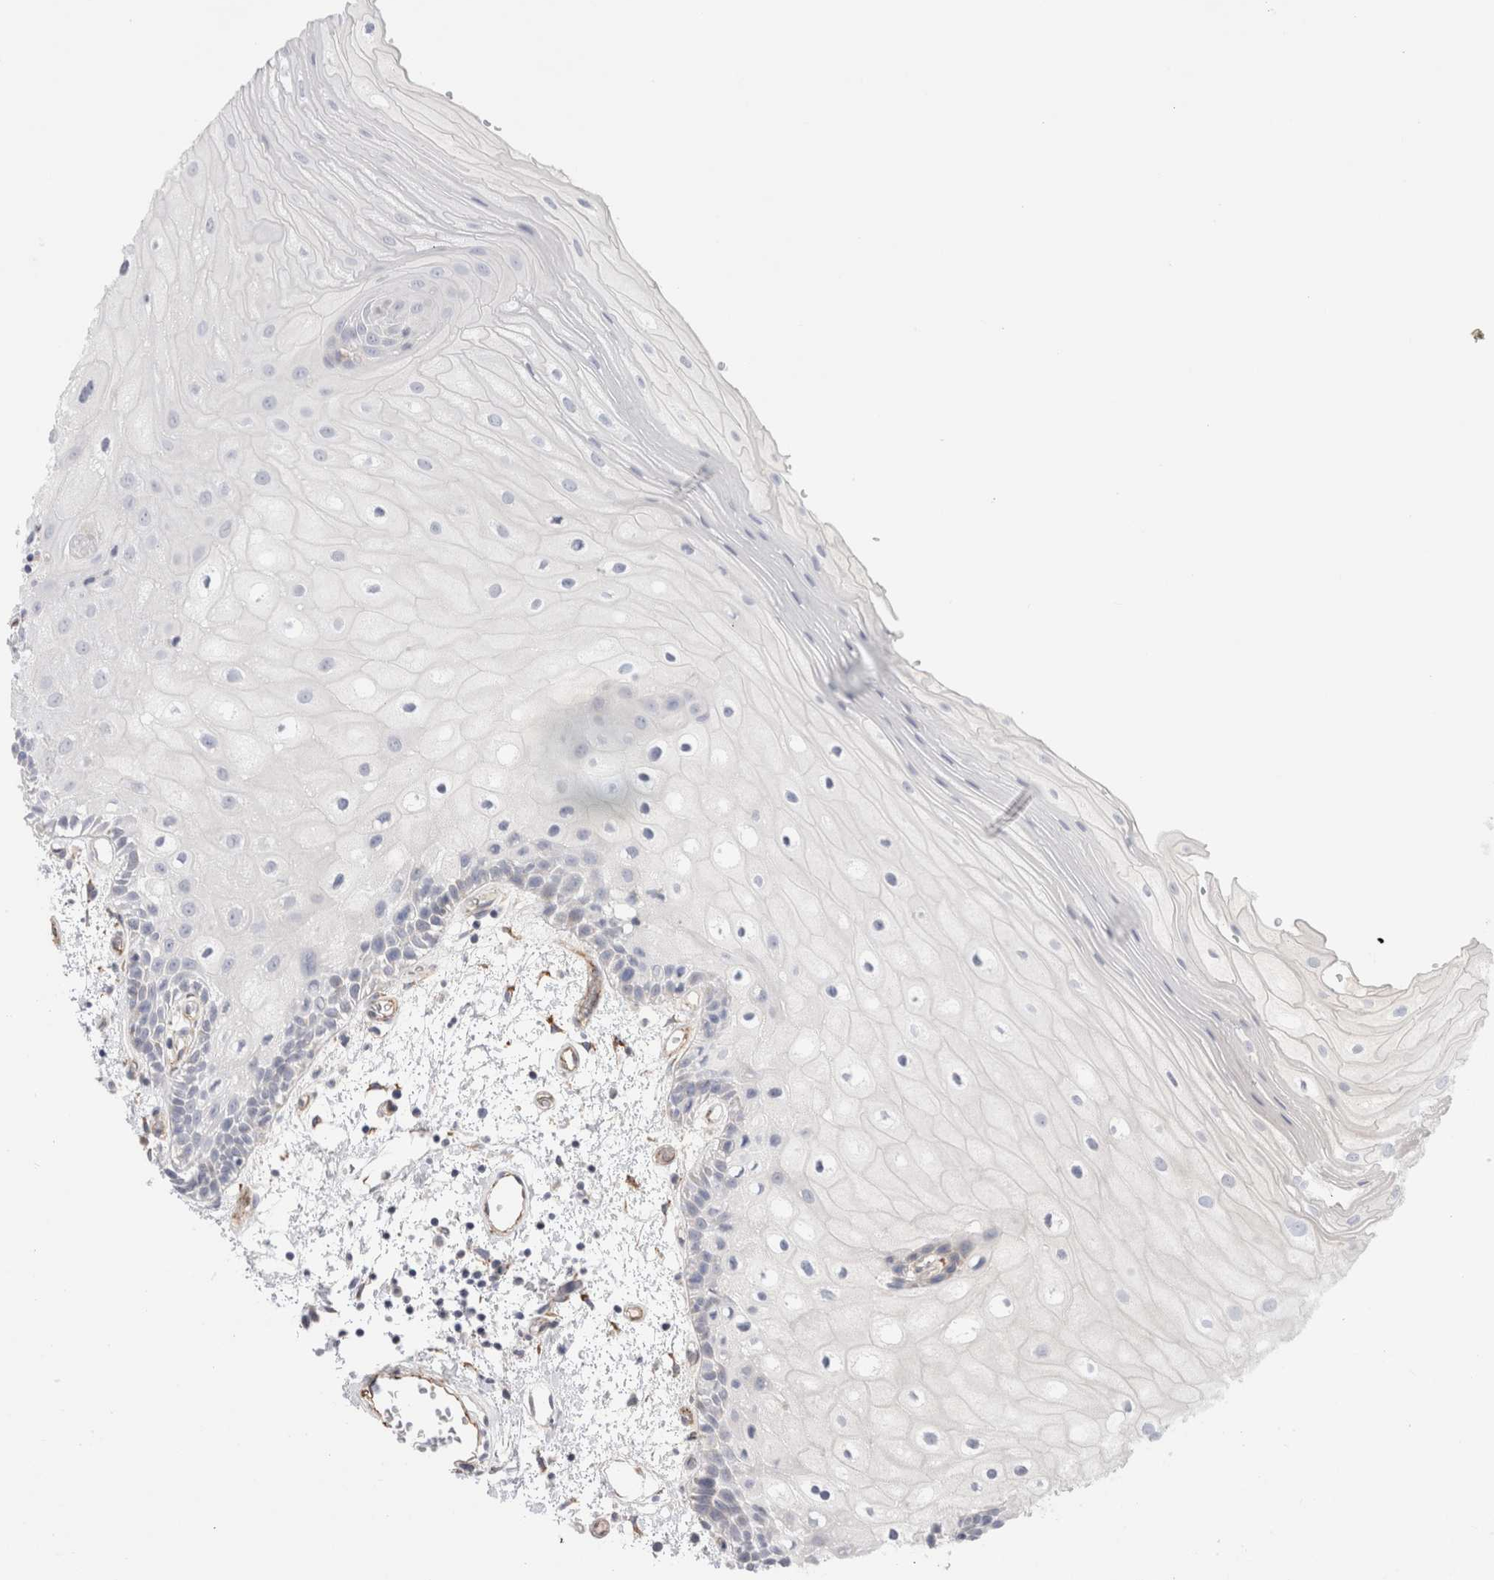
{"staining": {"intensity": "negative", "quantity": "none", "location": "none"}, "tissue": "oral mucosa", "cell_type": "Squamous epithelial cells", "image_type": "normal", "snomed": [{"axis": "morphology", "description": "Normal tissue, NOS"}, {"axis": "topography", "description": "Oral tissue"}], "caption": "IHC of unremarkable oral mucosa demonstrates no expression in squamous epithelial cells. (Stains: DAB immunohistochemistry (IHC) with hematoxylin counter stain, Microscopy: brightfield microscopy at high magnification).", "gene": "CNPY4", "patient": {"sex": "male", "age": 52}}